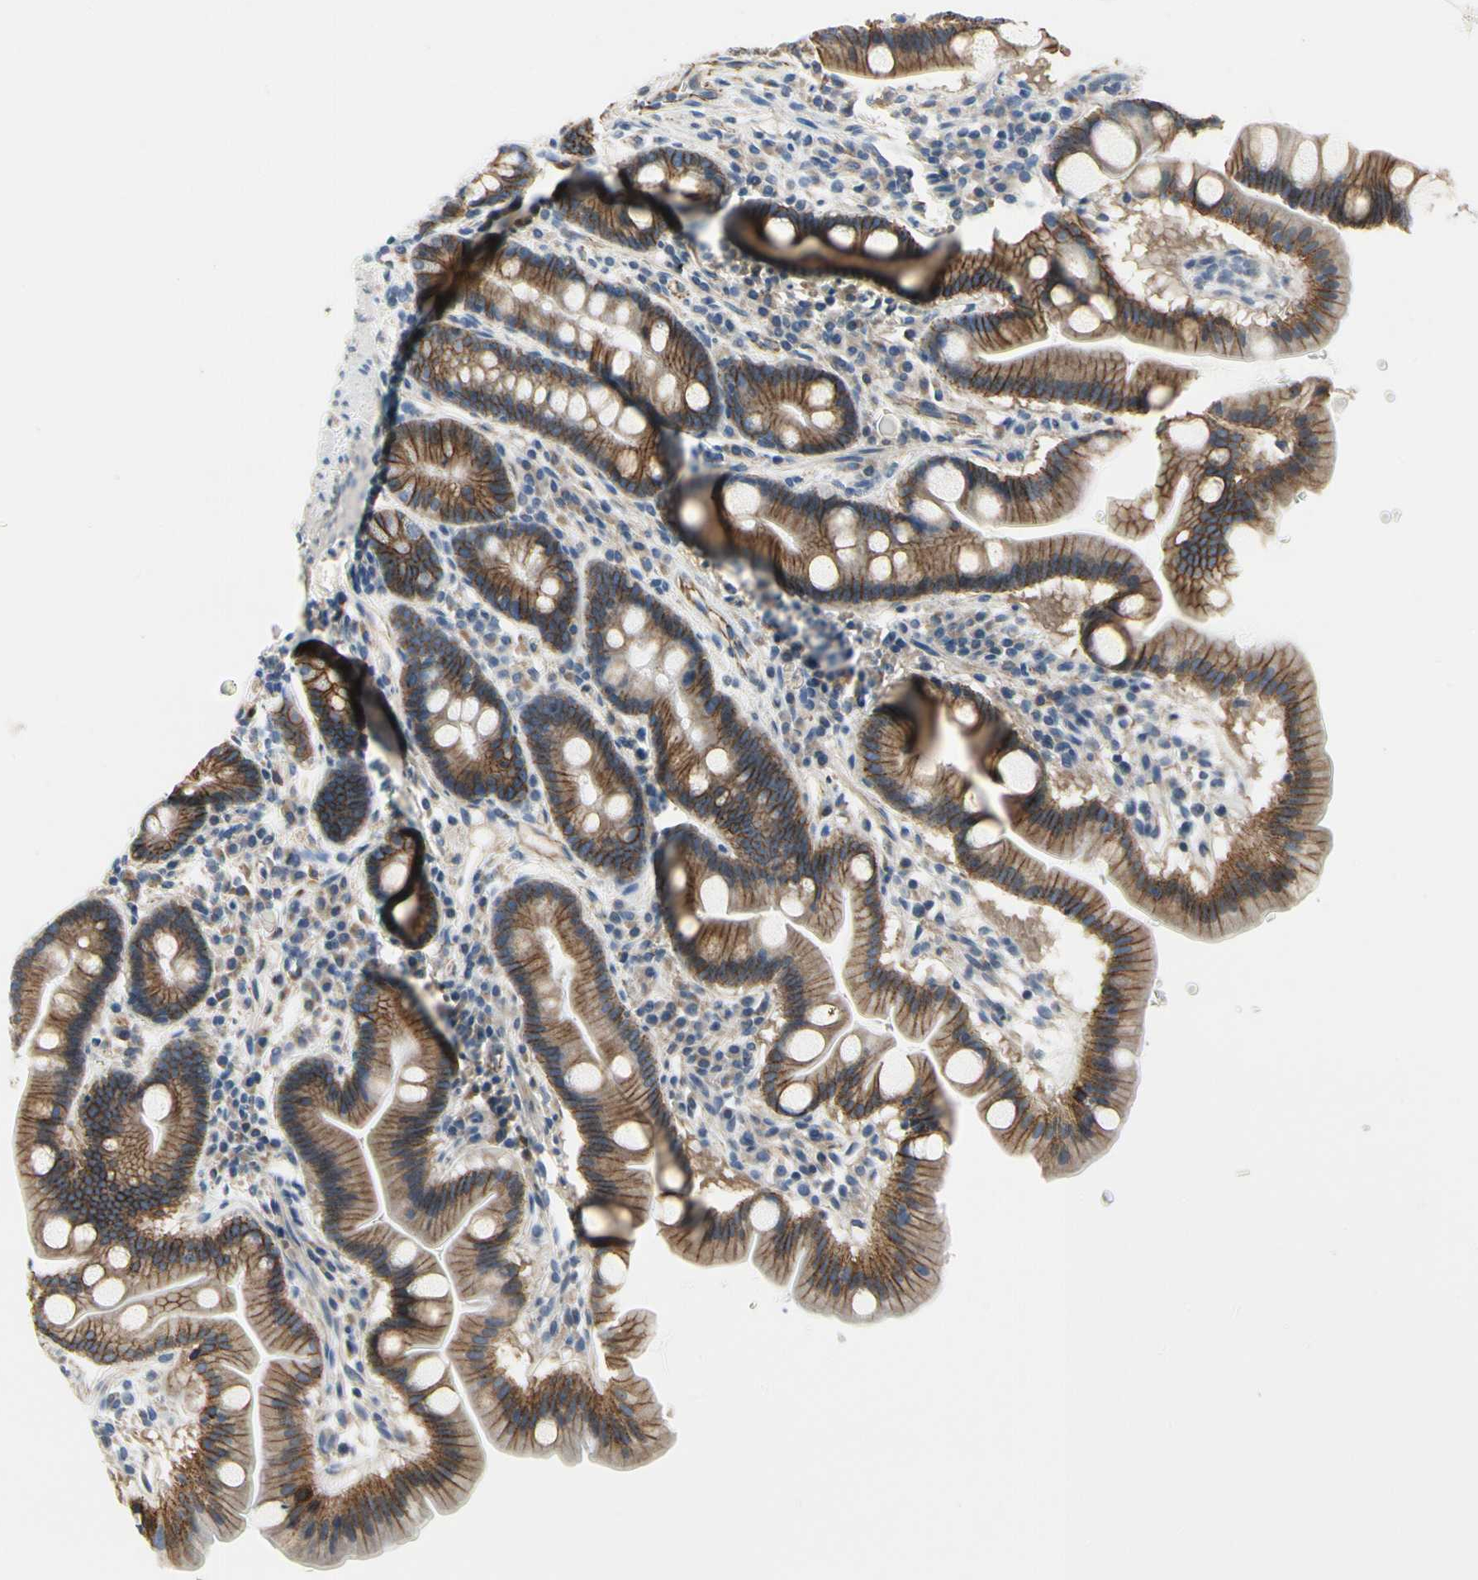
{"staining": {"intensity": "strong", "quantity": ">75%", "location": "cytoplasmic/membranous"}, "tissue": "duodenum", "cell_type": "Glandular cells", "image_type": "normal", "snomed": [{"axis": "morphology", "description": "Normal tissue, NOS"}, {"axis": "topography", "description": "Duodenum"}], "caption": "Normal duodenum demonstrates strong cytoplasmic/membranous expression in approximately >75% of glandular cells (Stains: DAB in brown, nuclei in blue, Microscopy: brightfield microscopy at high magnification)..", "gene": "LGR6", "patient": {"sex": "male", "age": 50}}